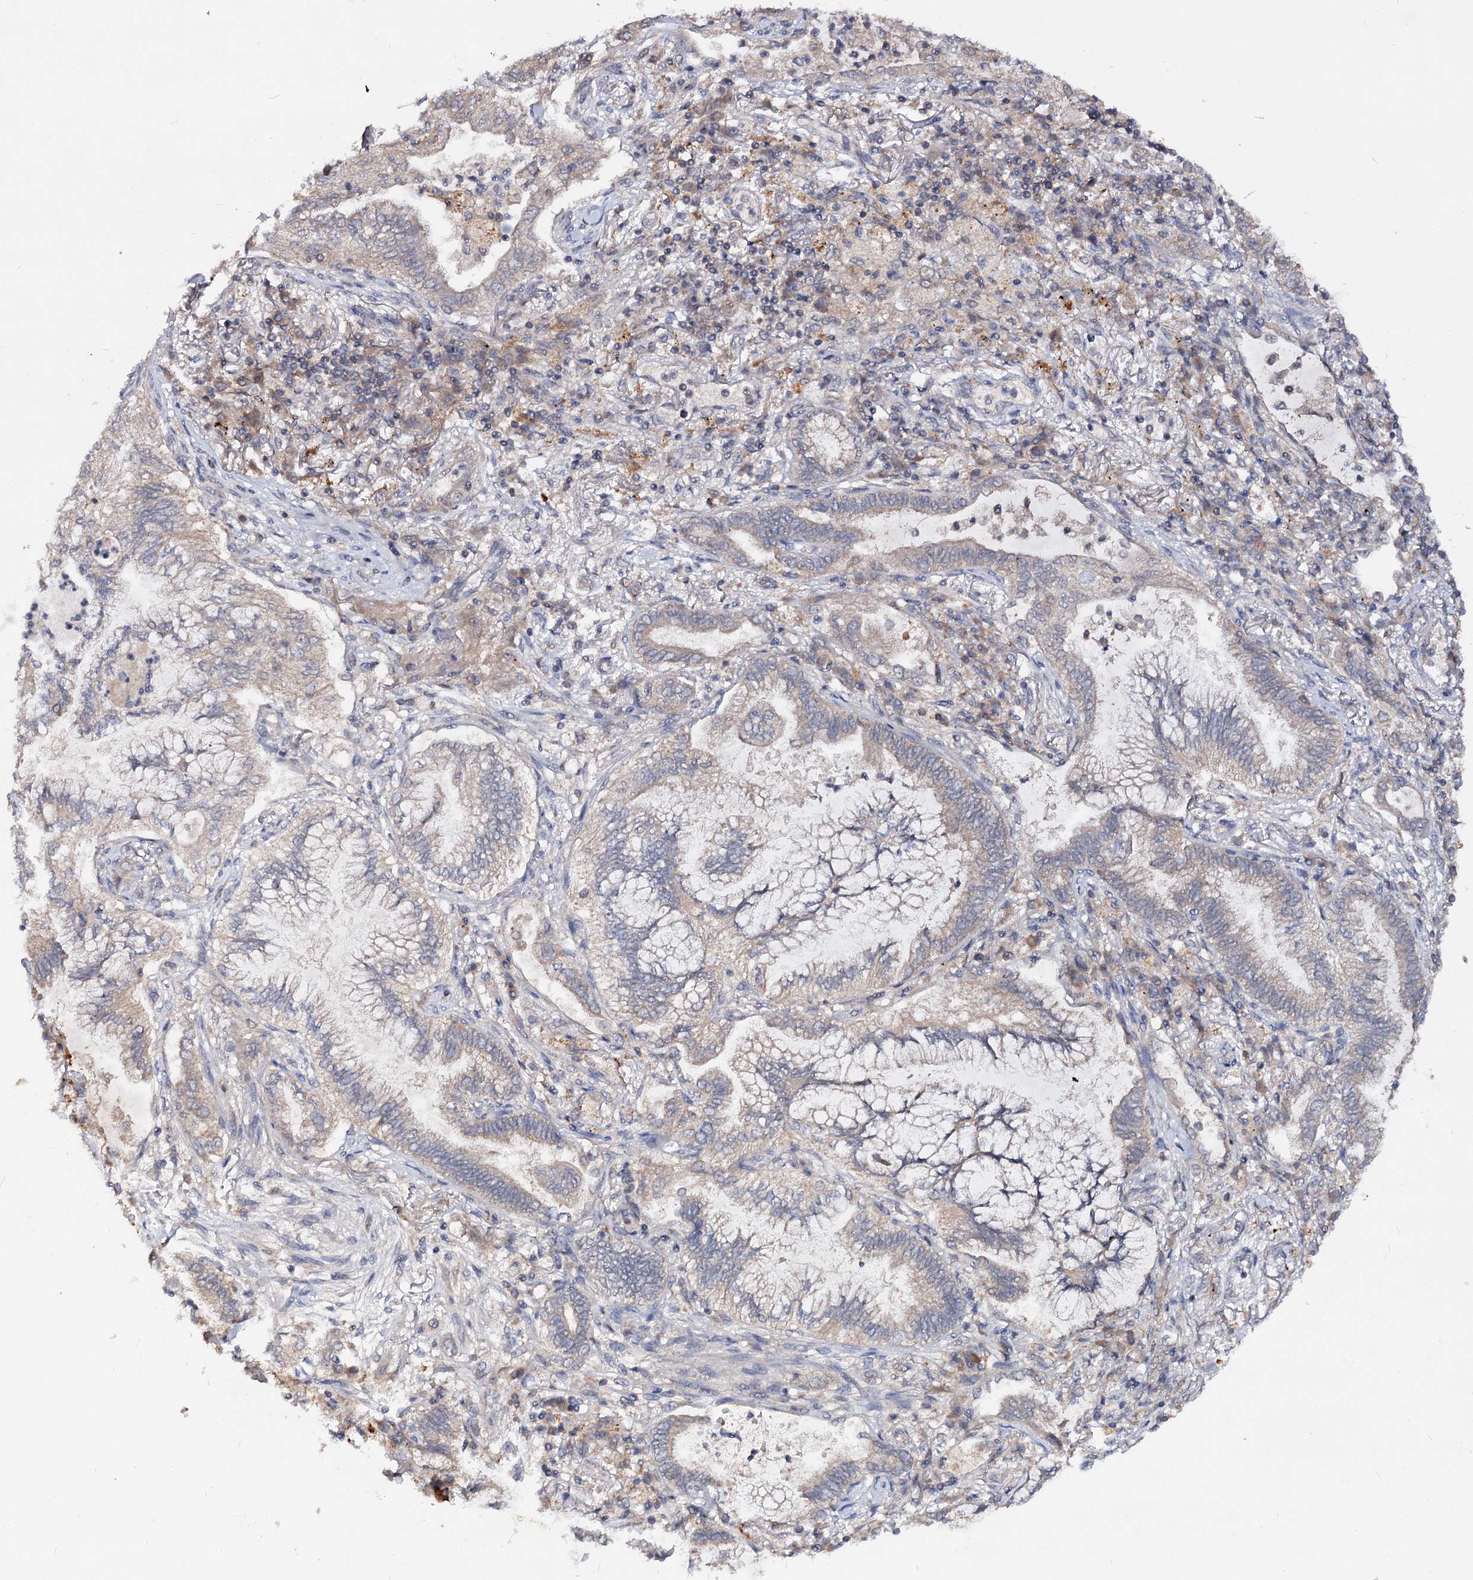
{"staining": {"intensity": "negative", "quantity": "none", "location": "none"}, "tissue": "lung cancer", "cell_type": "Tumor cells", "image_type": "cancer", "snomed": [{"axis": "morphology", "description": "Adenocarcinoma, NOS"}, {"axis": "topography", "description": "Lung"}], "caption": "High magnification brightfield microscopy of lung adenocarcinoma stained with DAB (3,3'-diaminobenzidine) (brown) and counterstained with hematoxylin (blue): tumor cells show no significant staining.", "gene": "ACTR6", "patient": {"sex": "female", "age": 70}}